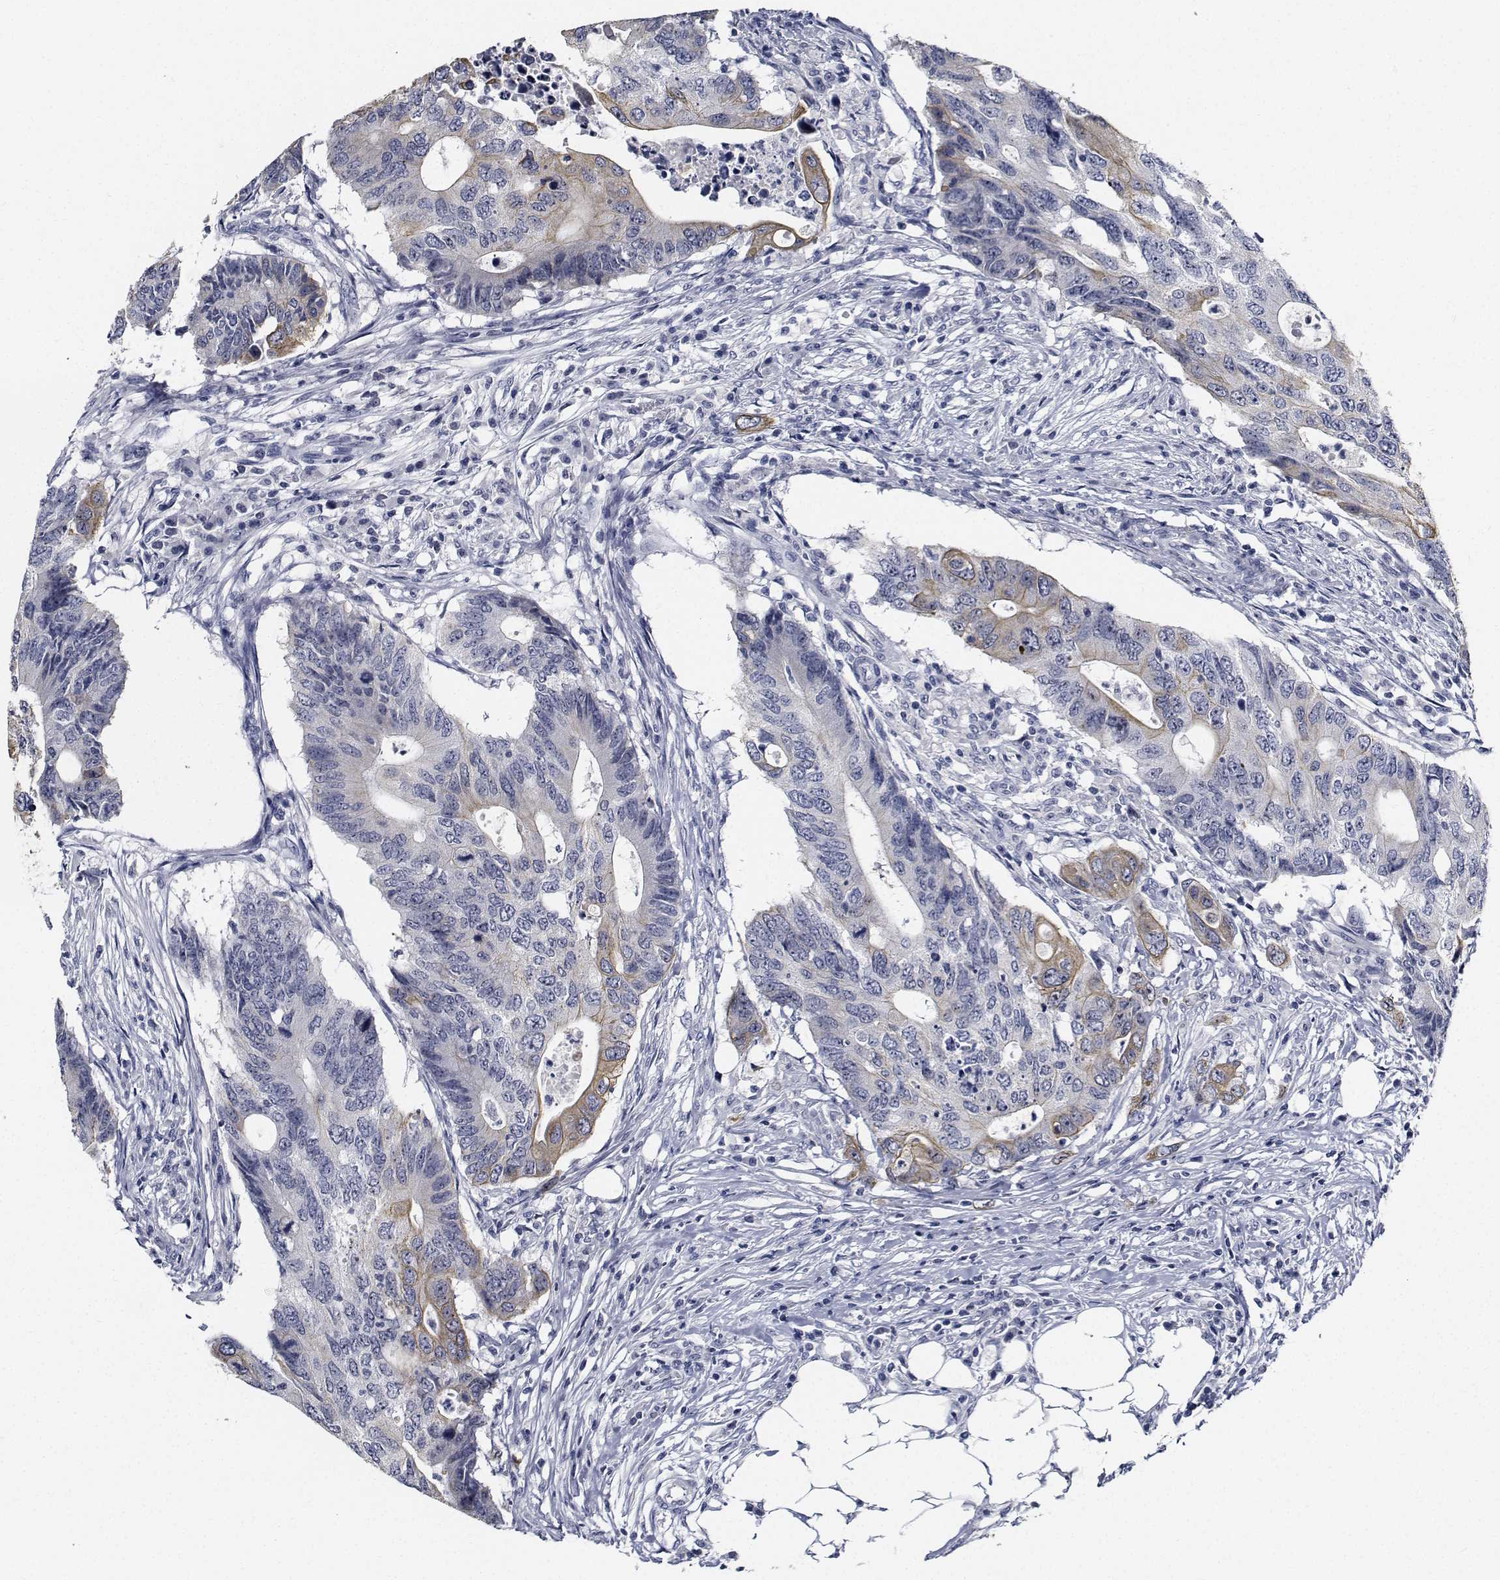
{"staining": {"intensity": "moderate", "quantity": "<25%", "location": "cytoplasmic/membranous"}, "tissue": "colorectal cancer", "cell_type": "Tumor cells", "image_type": "cancer", "snomed": [{"axis": "morphology", "description": "Adenocarcinoma, NOS"}, {"axis": "topography", "description": "Colon"}], "caption": "Colorectal cancer (adenocarcinoma) stained for a protein shows moderate cytoplasmic/membranous positivity in tumor cells.", "gene": "NVL", "patient": {"sex": "male", "age": 71}}